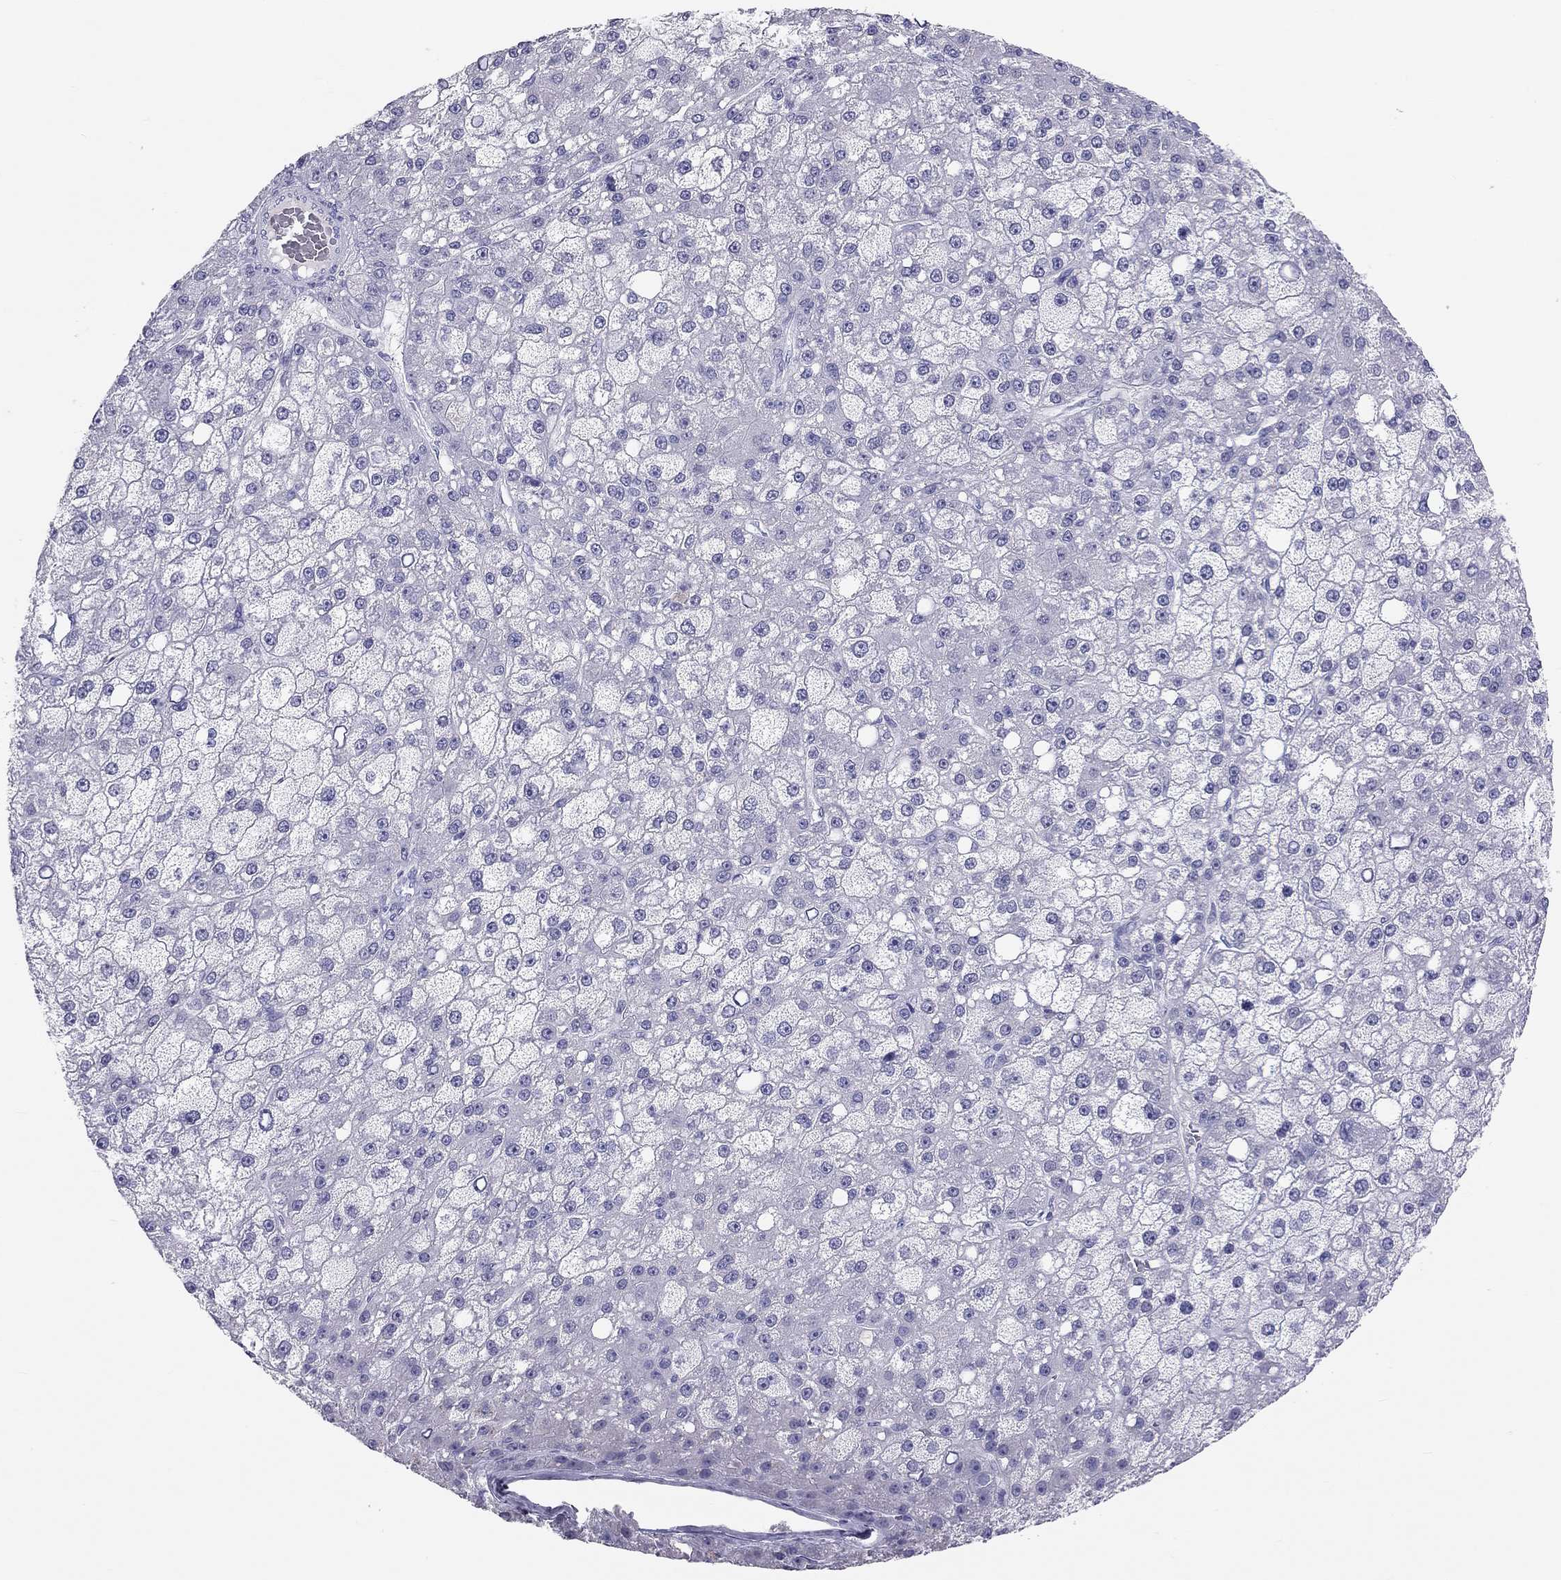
{"staining": {"intensity": "negative", "quantity": "none", "location": "none"}, "tissue": "liver cancer", "cell_type": "Tumor cells", "image_type": "cancer", "snomed": [{"axis": "morphology", "description": "Carcinoma, Hepatocellular, NOS"}, {"axis": "topography", "description": "Liver"}], "caption": "Immunohistochemical staining of liver hepatocellular carcinoma shows no significant staining in tumor cells. Nuclei are stained in blue.", "gene": "KLRG1", "patient": {"sex": "male", "age": 67}}